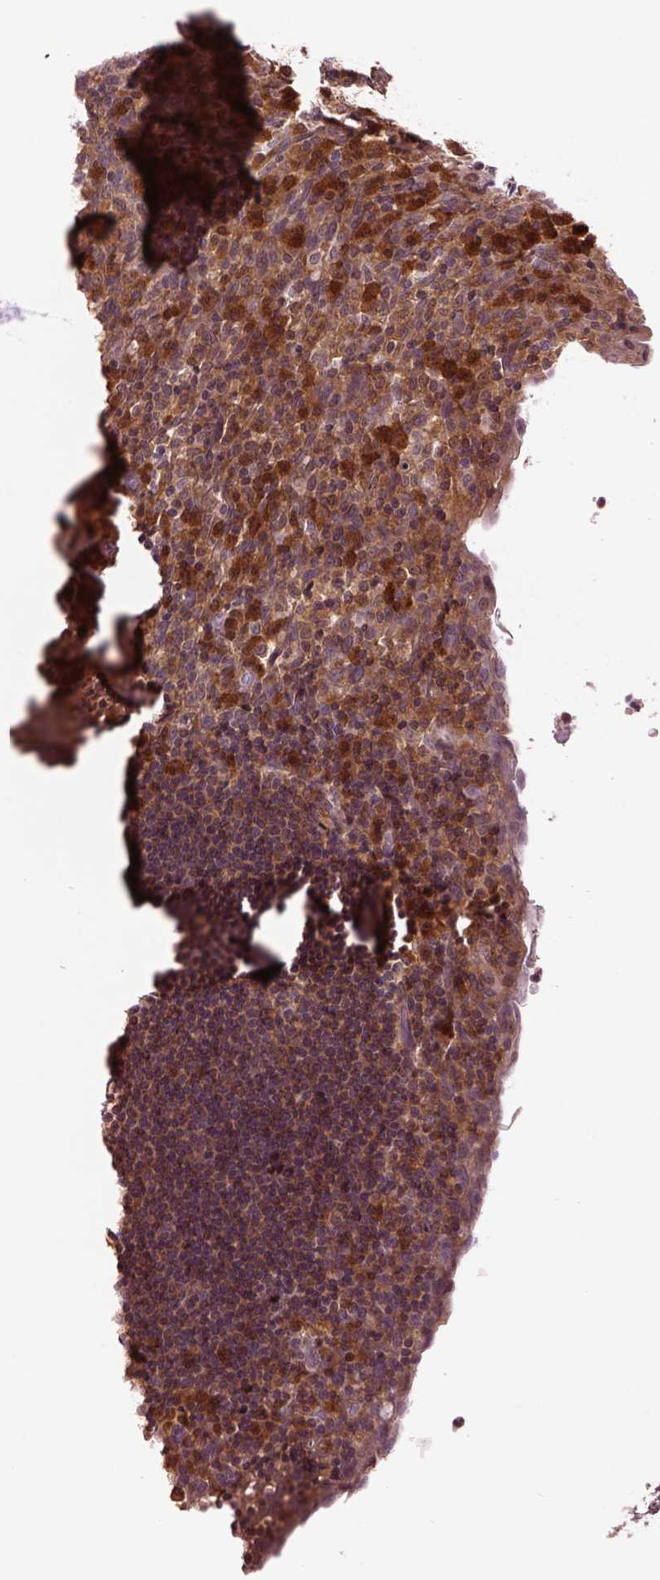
{"staining": {"intensity": "strong", "quantity": "<25%", "location": "cytoplasmic/membranous"}, "tissue": "tonsil", "cell_type": "Germinal center cells", "image_type": "normal", "snomed": [{"axis": "morphology", "description": "Normal tissue, NOS"}, {"axis": "topography", "description": "Tonsil"}], "caption": "Immunohistochemical staining of normal human tonsil reveals strong cytoplasmic/membranous protein expression in about <25% of germinal center cells. The protein of interest is stained brown, and the nuclei are stained in blue (DAB IHC with brightfield microscopy, high magnification).", "gene": "MDP1", "patient": {"sex": "male", "age": 17}}